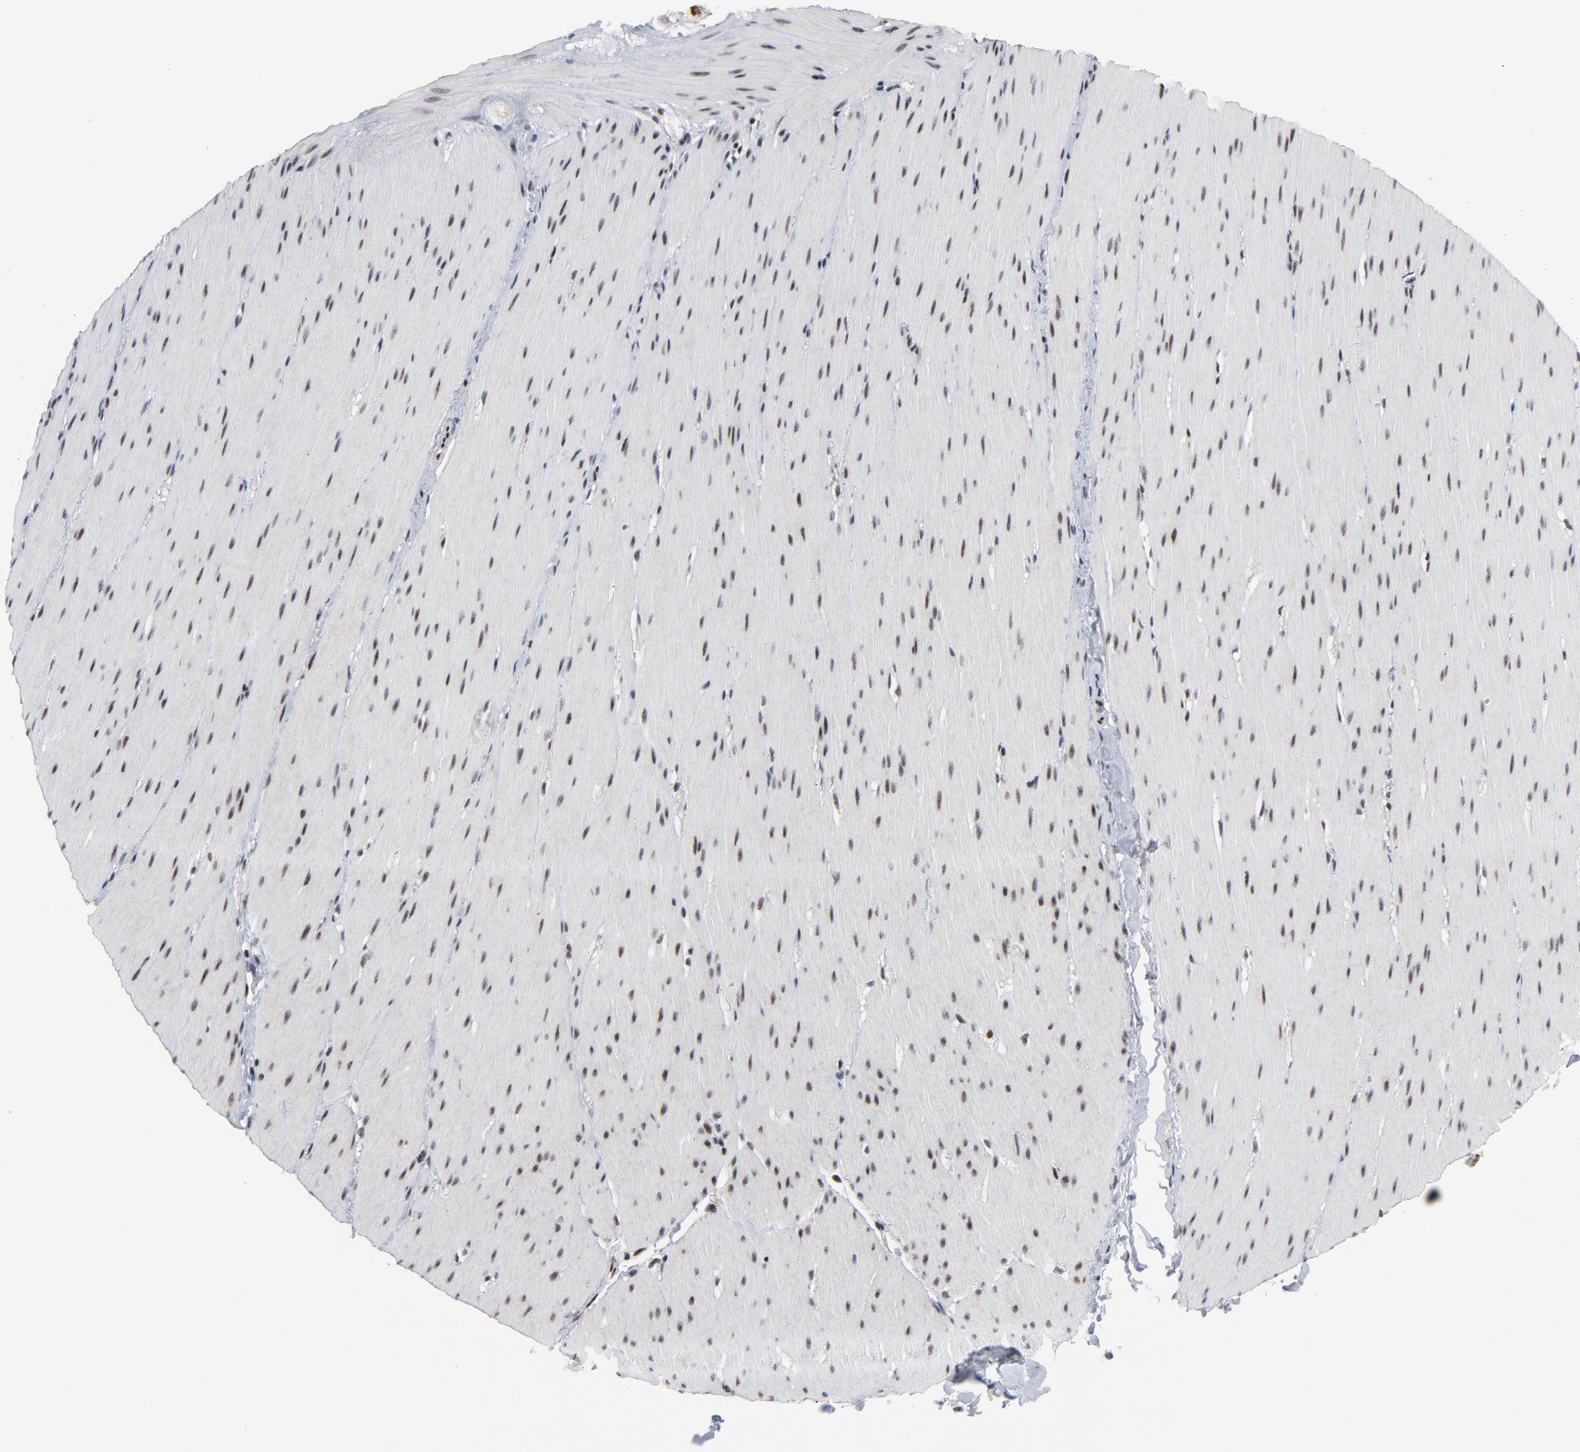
{"staining": {"intensity": "weak", "quantity": "25%-75%", "location": "nuclear"}, "tissue": "smooth muscle", "cell_type": "Smooth muscle cells", "image_type": "normal", "snomed": [{"axis": "morphology", "description": "Normal tissue, NOS"}, {"axis": "topography", "description": "Smooth muscle"}, {"axis": "topography", "description": "Colon"}], "caption": "IHC histopathology image of unremarkable smooth muscle: smooth muscle stained using immunohistochemistry exhibits low levels of weak protein expression localized specifically in the nuclear of smooth muscle cells, appearing as a nuclear brown color.", "gene": "GABPA", "patient": {"sex": "male", "age": 67}}